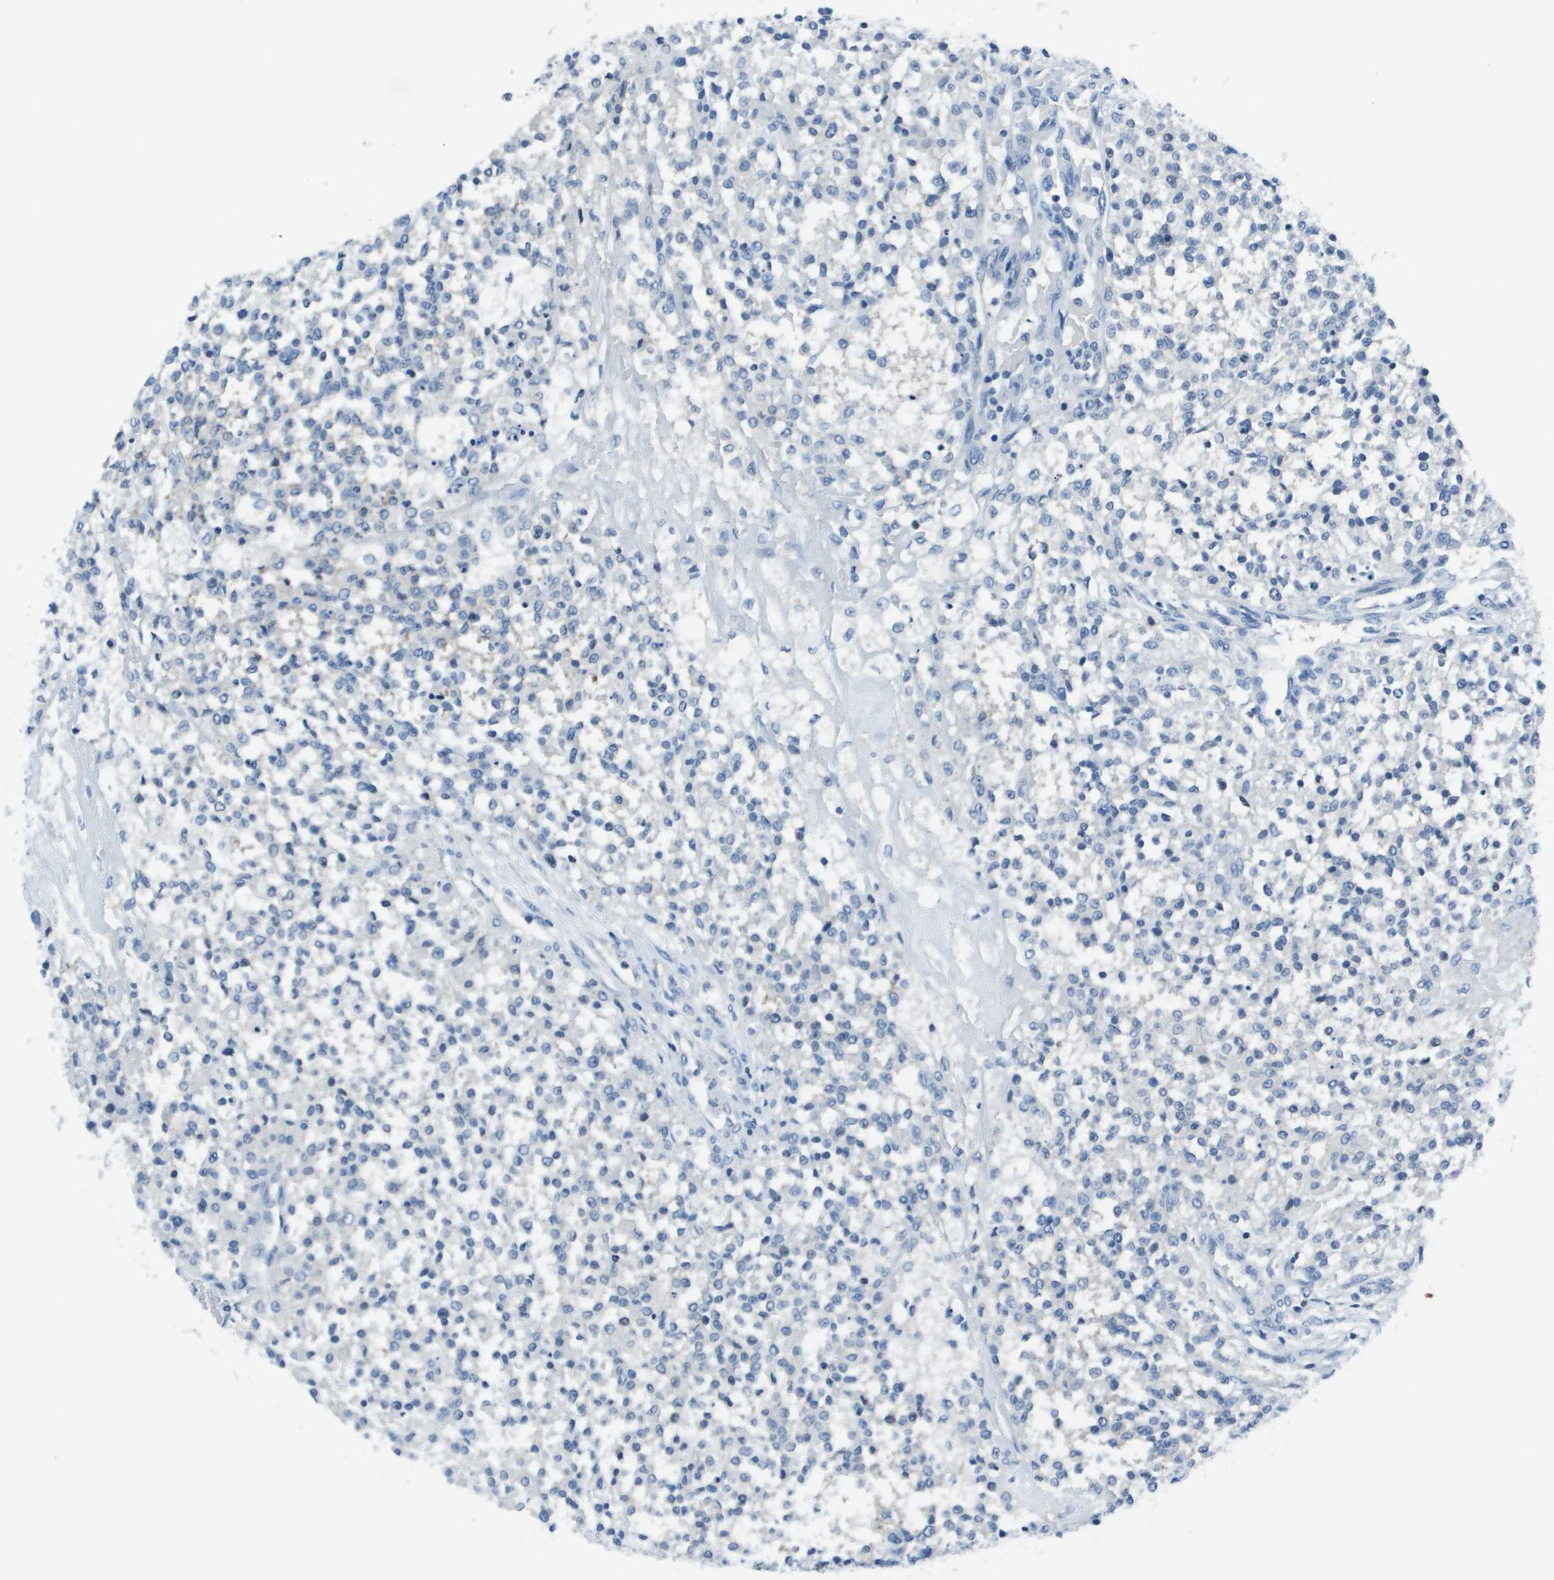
{"staining": {"intensity": "negative", "quantity": "none", "location": "none"}, "tissue": "testis cancer", "cell_type": "Tumor cells", "image_type": "cancer", "snomed": [{"axis": "morphology", "description": "Seminoma, NOS"}, {"axis": "topography", "description": "Testis"}], "caption": "The immunohistochemistry image has no significant positivity in tumor cells of testis cancer tissue. The staining was performed using DAB (3,3'-diaminobenzidine) to visualize the protein expression in brown, while the nuclei were stained in blue with hematoxylin (Magnification: 20x).", "gene": "STIP1", "patient": {"sex": "male", "age": 59}}